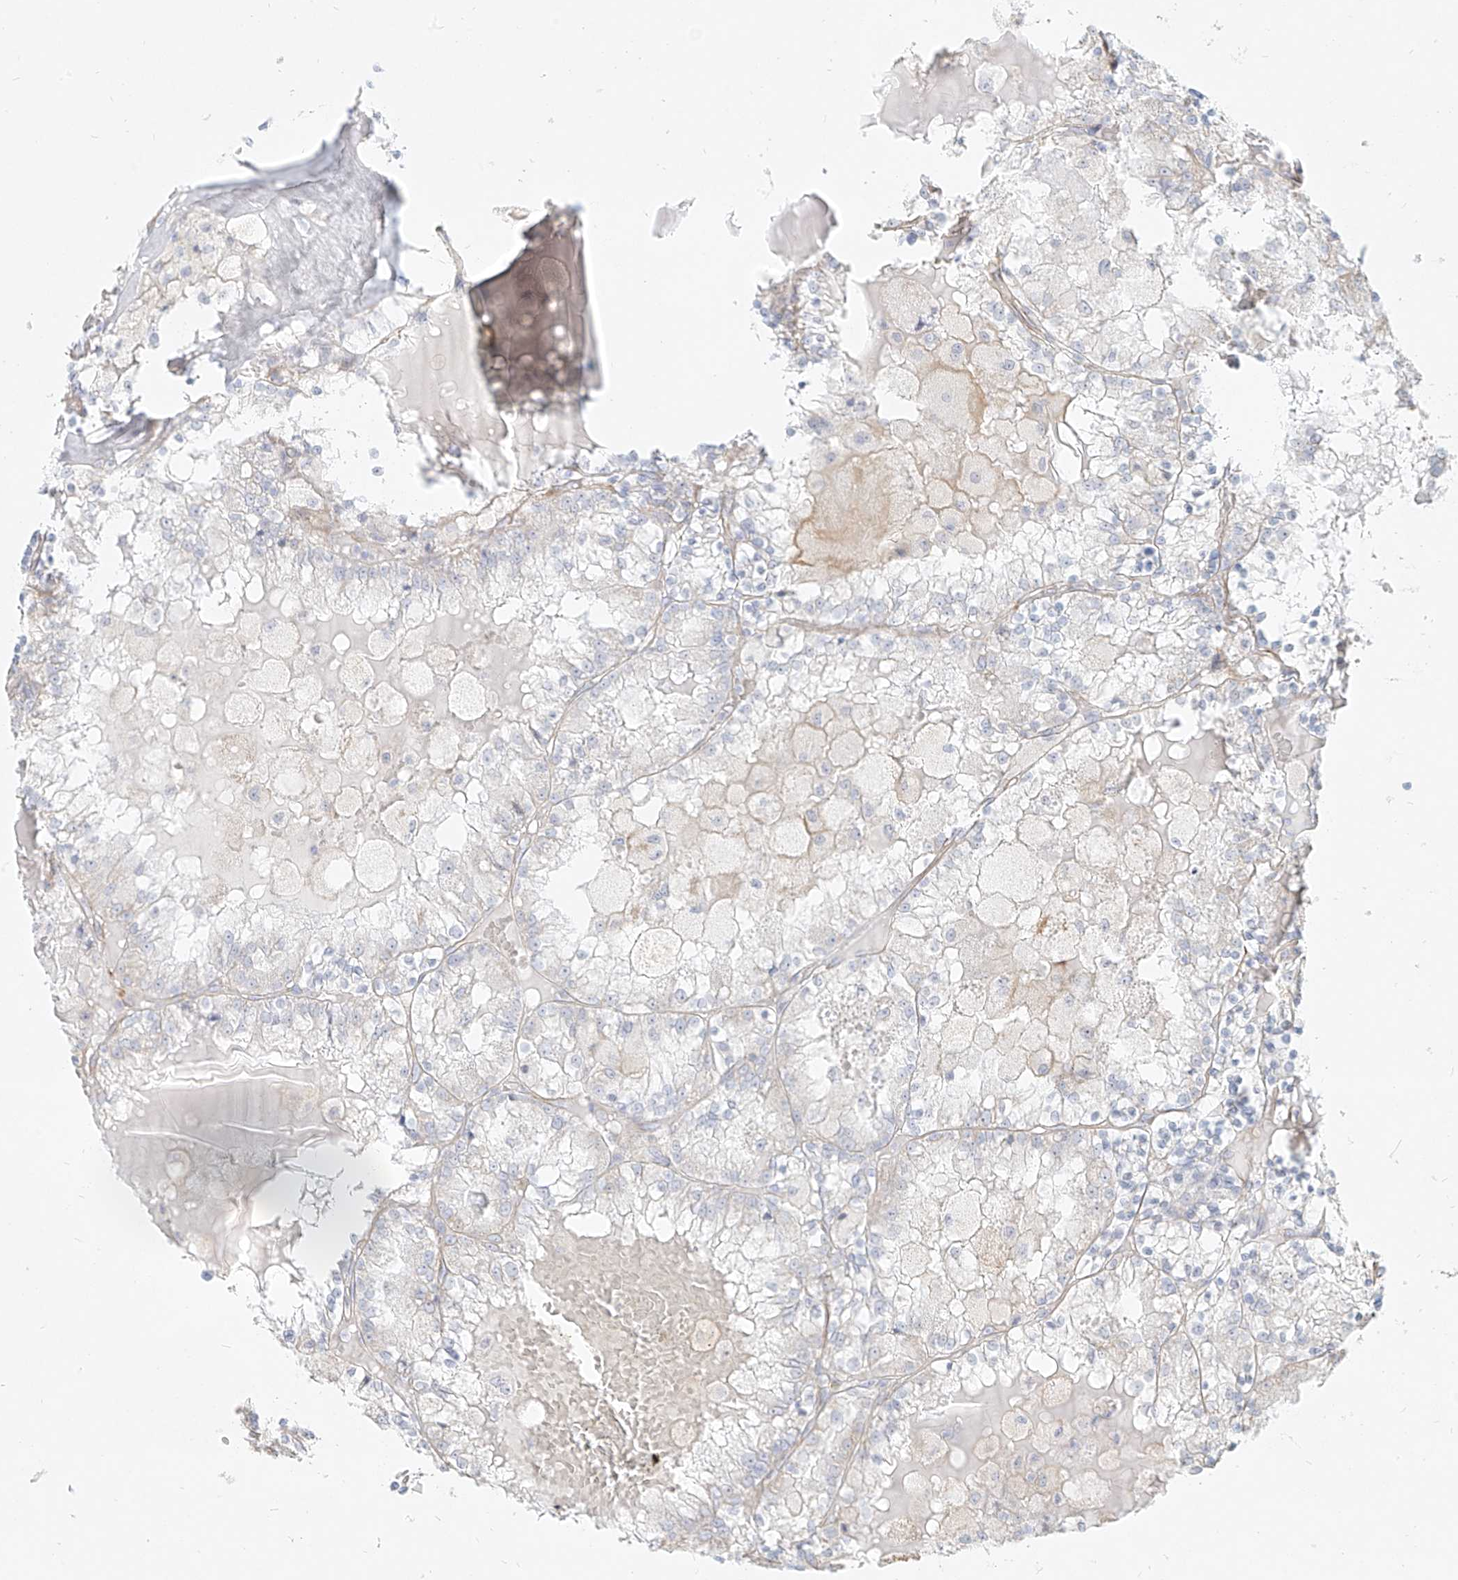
{"staining": {"intensity": "negative", "quantity": "none", "location": "none"}, "tissue": "renal cancer", "cell_type": "Tumor cells", "image_type": "cancer", "snomed": [{"axis": "morphology", "description": "Adenocarcinoma, NOS"}, {"axis": "topography", "description": "Kidney"}], "caption": "Adenocarcinoma (renal) was stained to show a protein in brown. There is no significant positivity in tumor cells.", "gene": "ITPKB", "patient": {"sex": "female", "age": 56}}